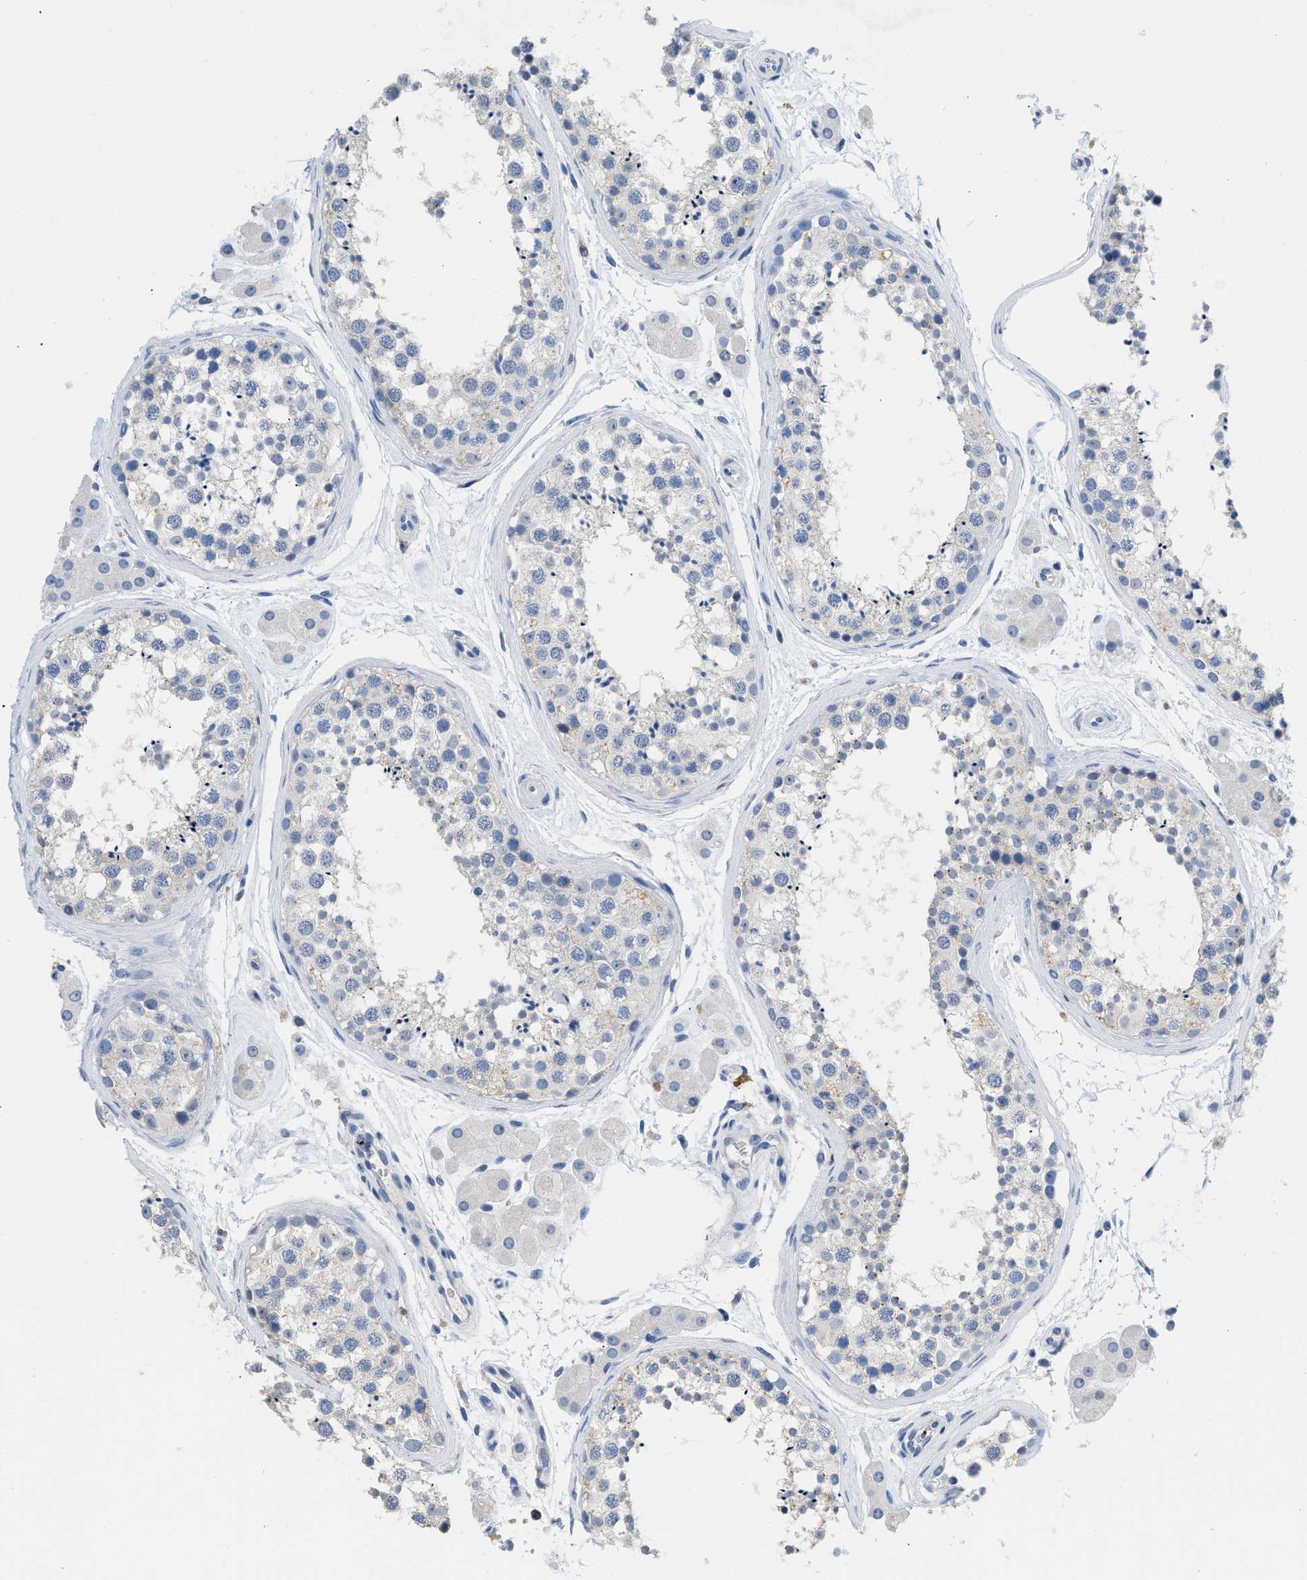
{"staining": {"intensity": "negative", "quantity": "none", "location": "none"}, "tissue": "testis", "cell_type": "Cells in seminiferous ducts", "image_type": "normal", "snomed": [{"axis": "morphology", "description": "Normal tissue, NOS"}, {"axis": "topography", "description": "Testis"}], "caption": "High magnification brightfield microscopy of normal testis stained with DAB (brown) and counterstained with hematoxylin (blue): cells in seminiferous ducts show no significant expression. (DAB (3,3'-diaminobenzidine) IHC with hematoxylin counter stain).", "gene": "FGF18", "patient": {"sex": "male", "age": 56}}